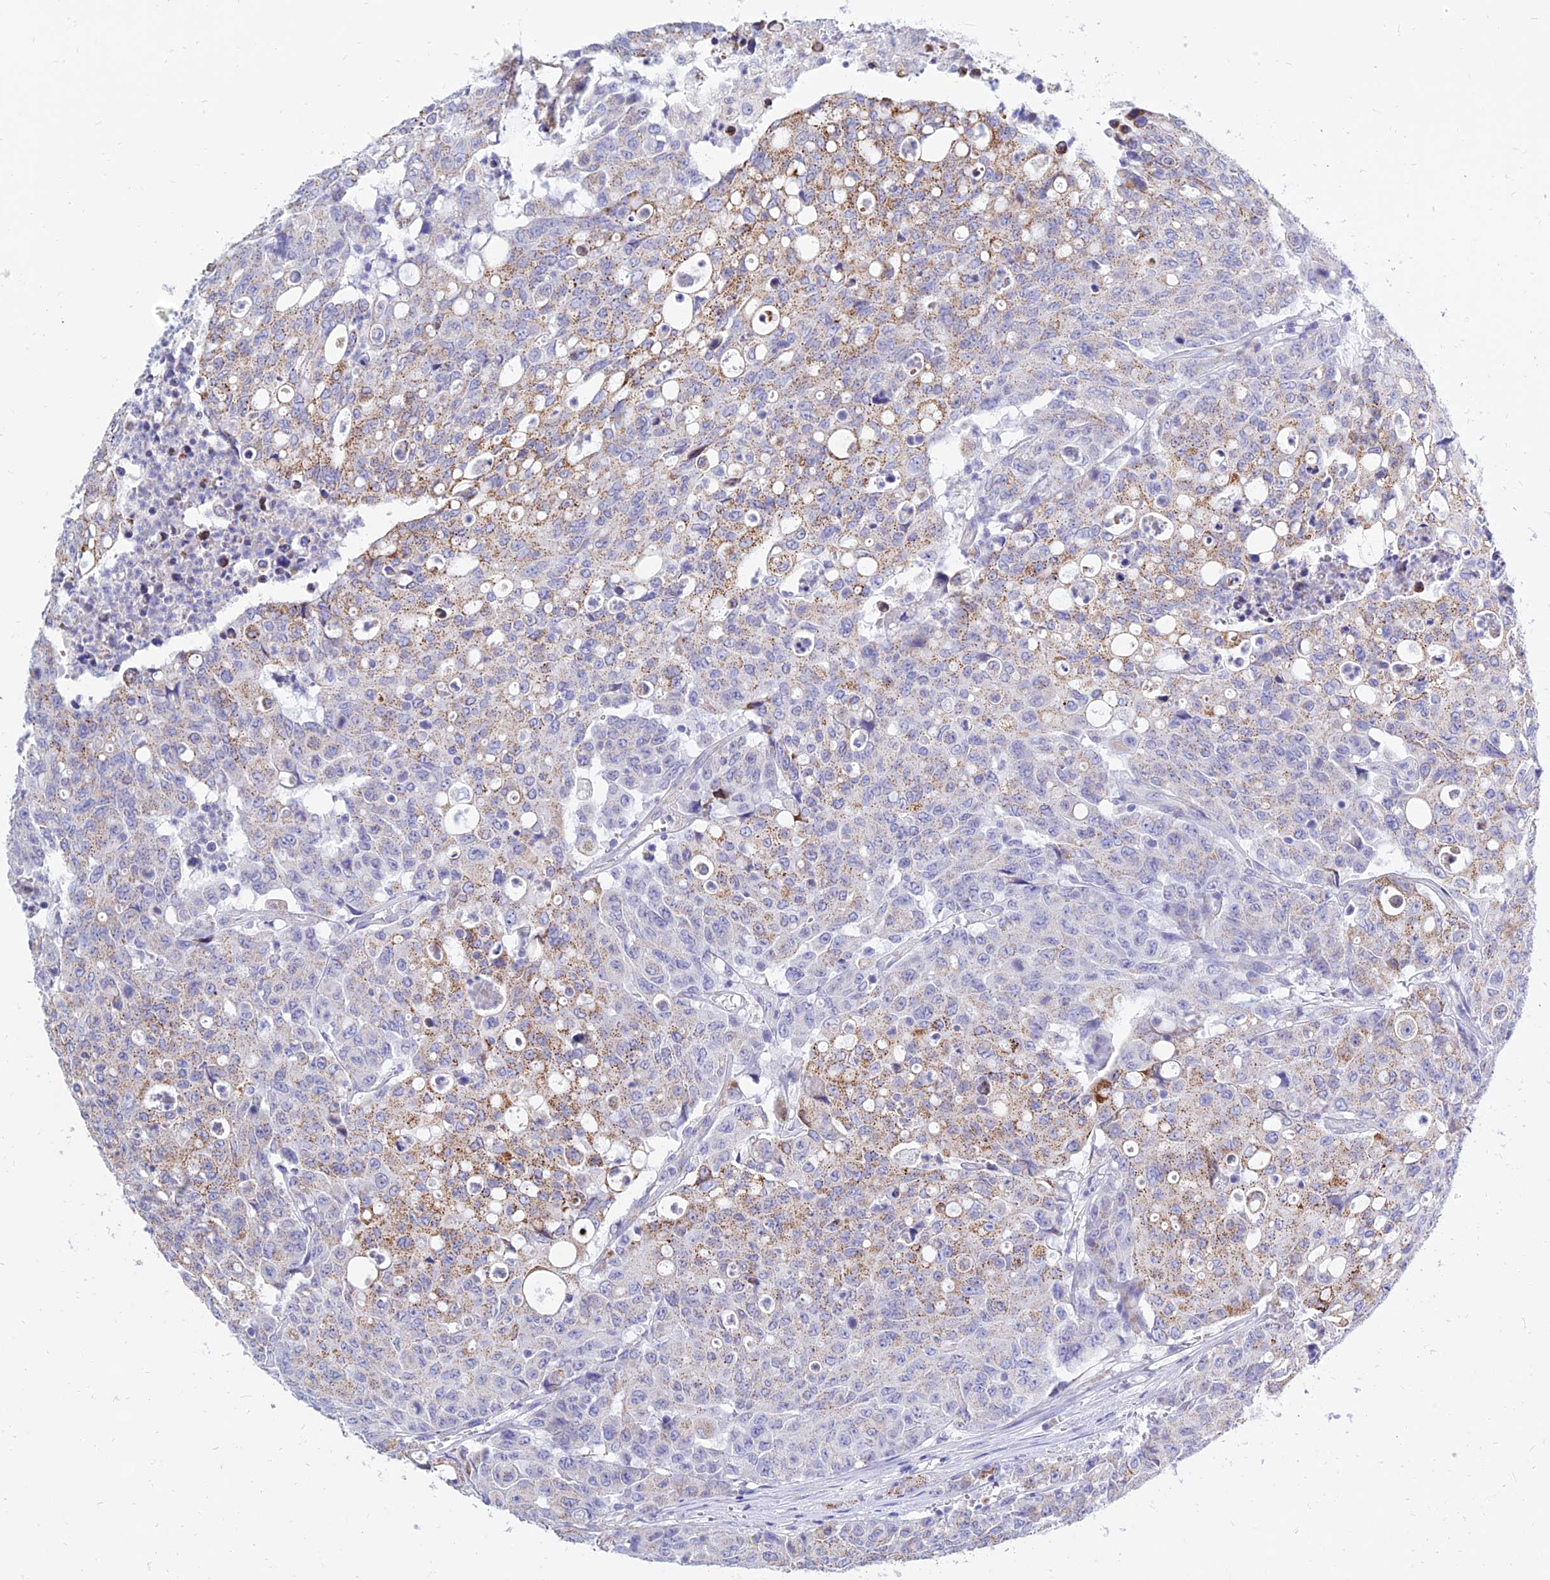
{"staining": {"intensity": "moderate", "quantity": "<25%", "location": "cytoplasmic/membranous"}, "tissue": "colorectal cancer", "cell_type": "Tumor cells", "image_type": "cancer", "snomed": [{"axis": "morphology", "description": "Adenocarcinoma, NOS"}, {"axis": "topography", "description": "Colon"}], "caption": "Protein expression analysis of colorectal cancer (adenocarcinoma) demonstrates moderate cytoplasmic/membranous positivity in about <25% of tumor cells. Using DAB (3,3'-diaminobenzidine) (brown) and hematoxylin (blue) stains, captured at high magnification using brightfield microscopy.", "gene": "PKN3", "patient": {"sex": "male", "age": 51}}